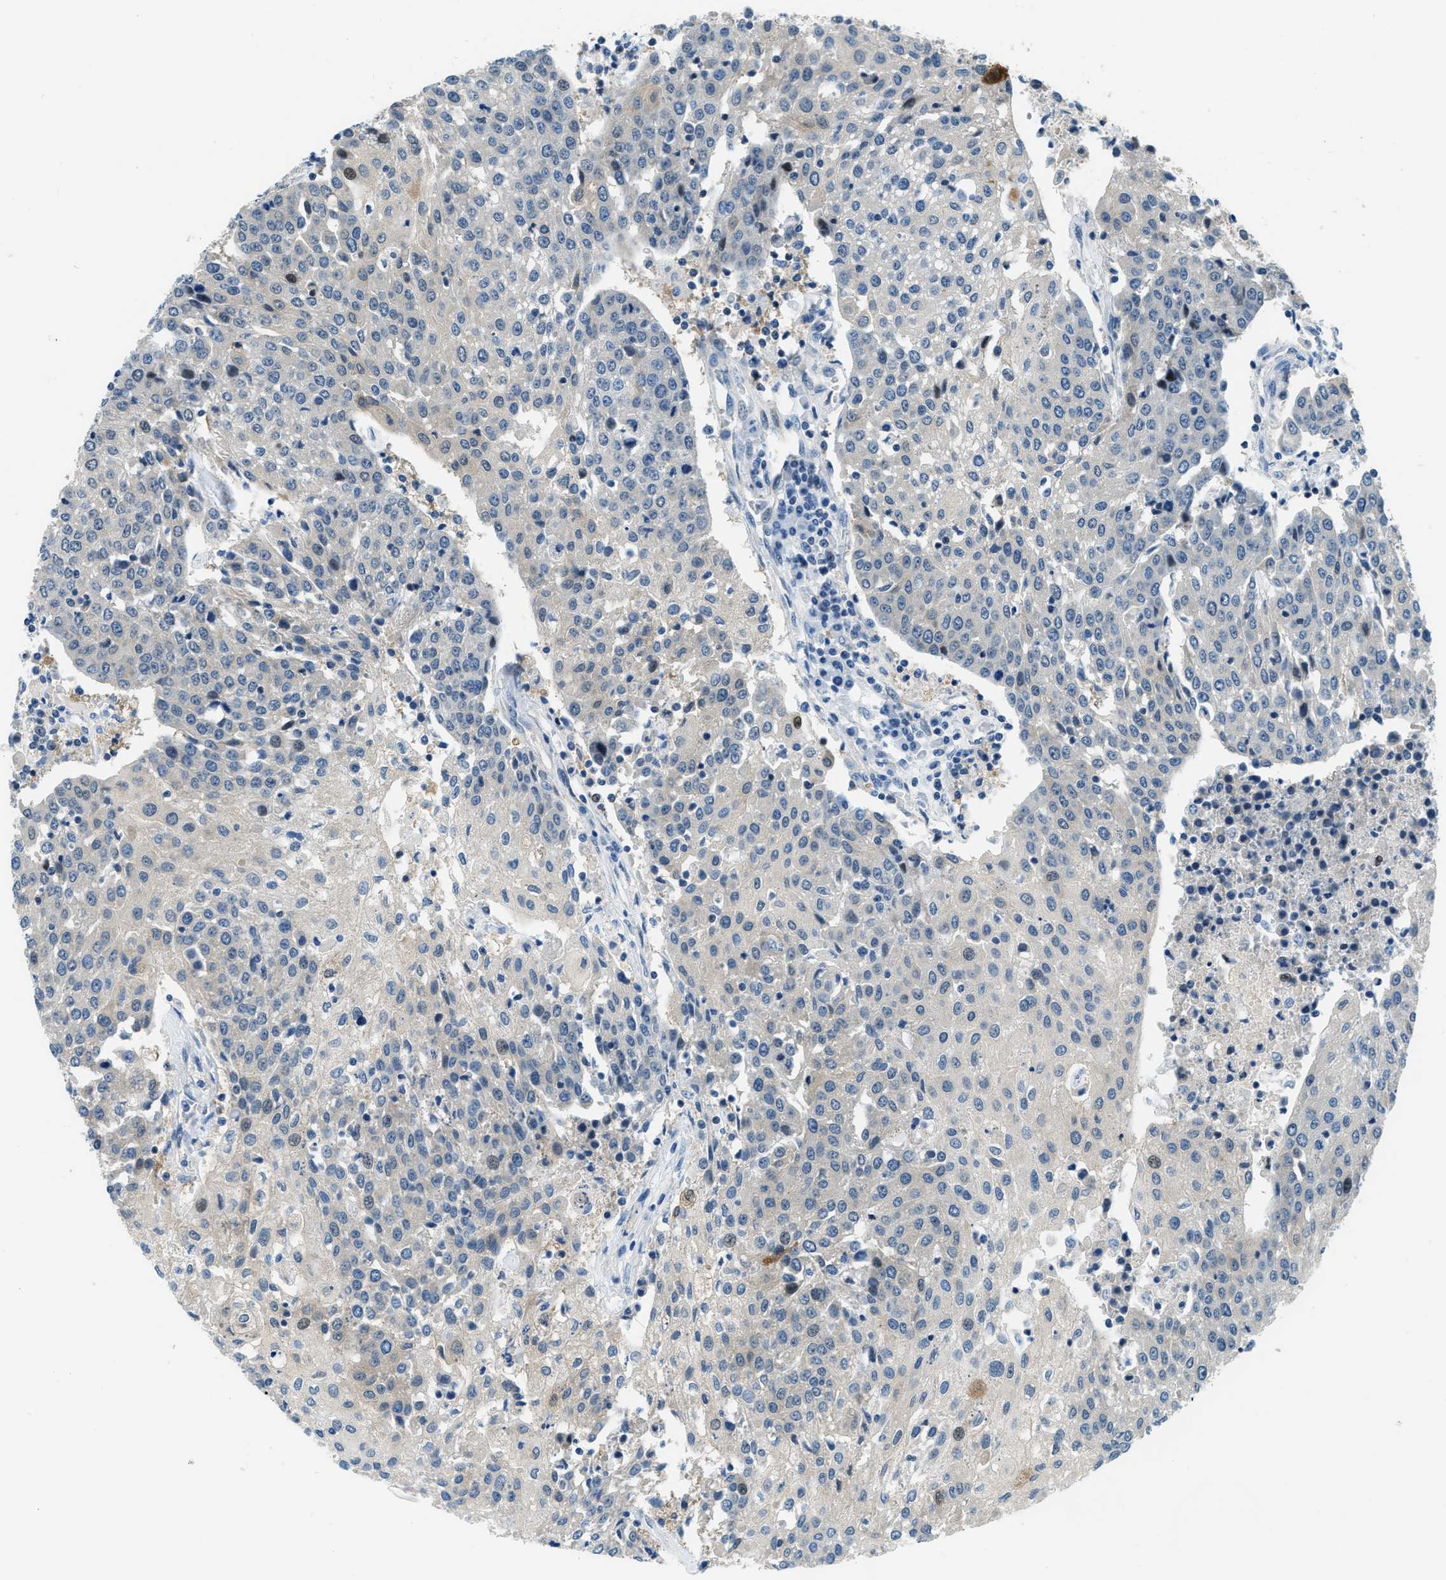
{"staining": {"intensity": "negative", "quantity": "none", "location": "none"}, "tissue": "urothelial cancer", "cell_type": "Tumor cells", "image_type": "cancer", "snomed": [{"axis": "morphology", "description": "Urothelial carcinoma, High grade"}, {"axis": "topography", "description": "Urinary bladder"}], "caption": "Immunohistochemical staining of urothelial cancer shows no significant positivity in tumor cells. (Immunohistochemistry, brightfield microscopy, high magnification).", "gene": "PFKP", "patient": {"sex": "female", "age": 85}}